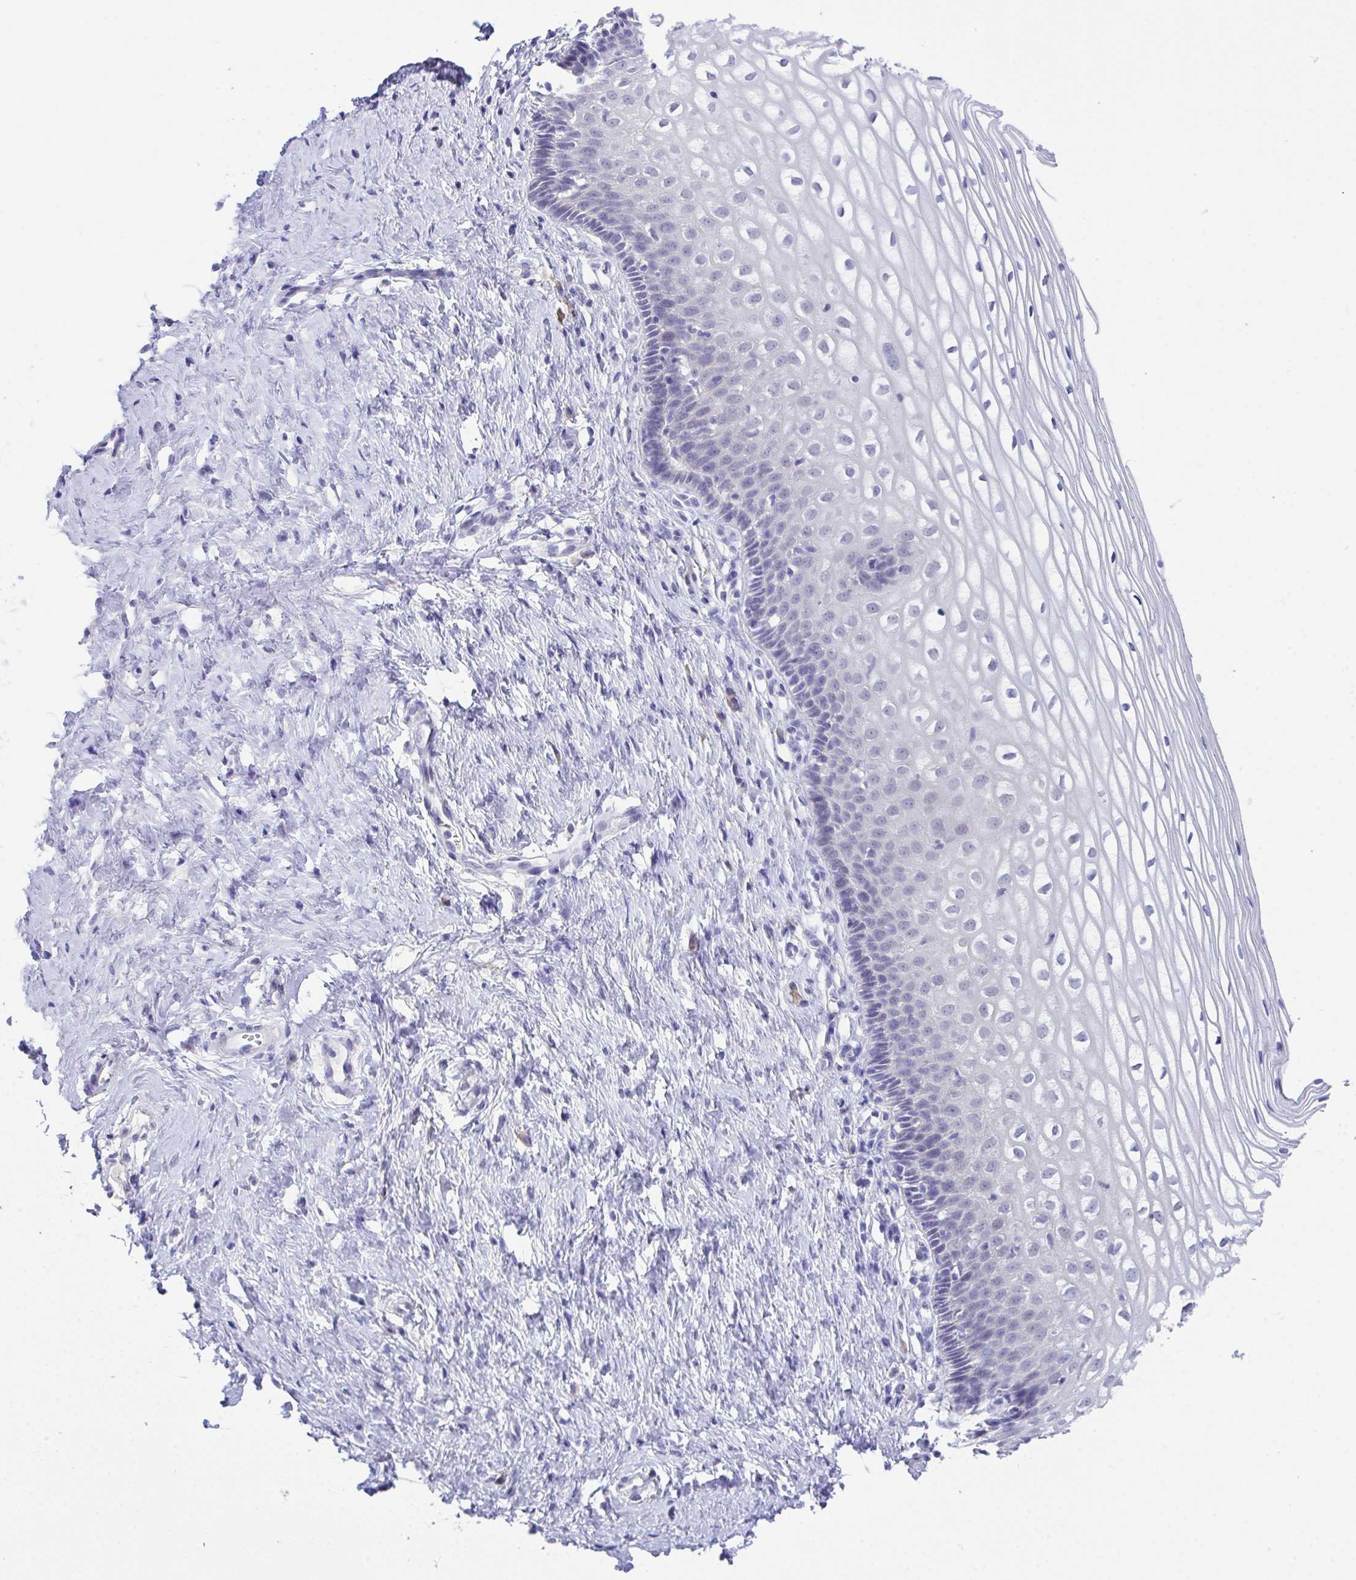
{"staining": {"intensity": "negative", "quantity": "none", "location": "none"}, "tissue": "cervix", "cell_type": "Glandular cells", "image_type": "normal", "snomed": [{"axis": "morphology", "description": "Normal tissue, NOS"}, {"axis": "topography", "description": "Cervix"}], "caption": "An image of human cervix is negative for staining in glandular cells. The staining is performed using DAB brown chromogen with nuclei counter-stained in using hematoxylin.", "gene": "HOXB4", "patient": {"sex": "female", "age": 36}}